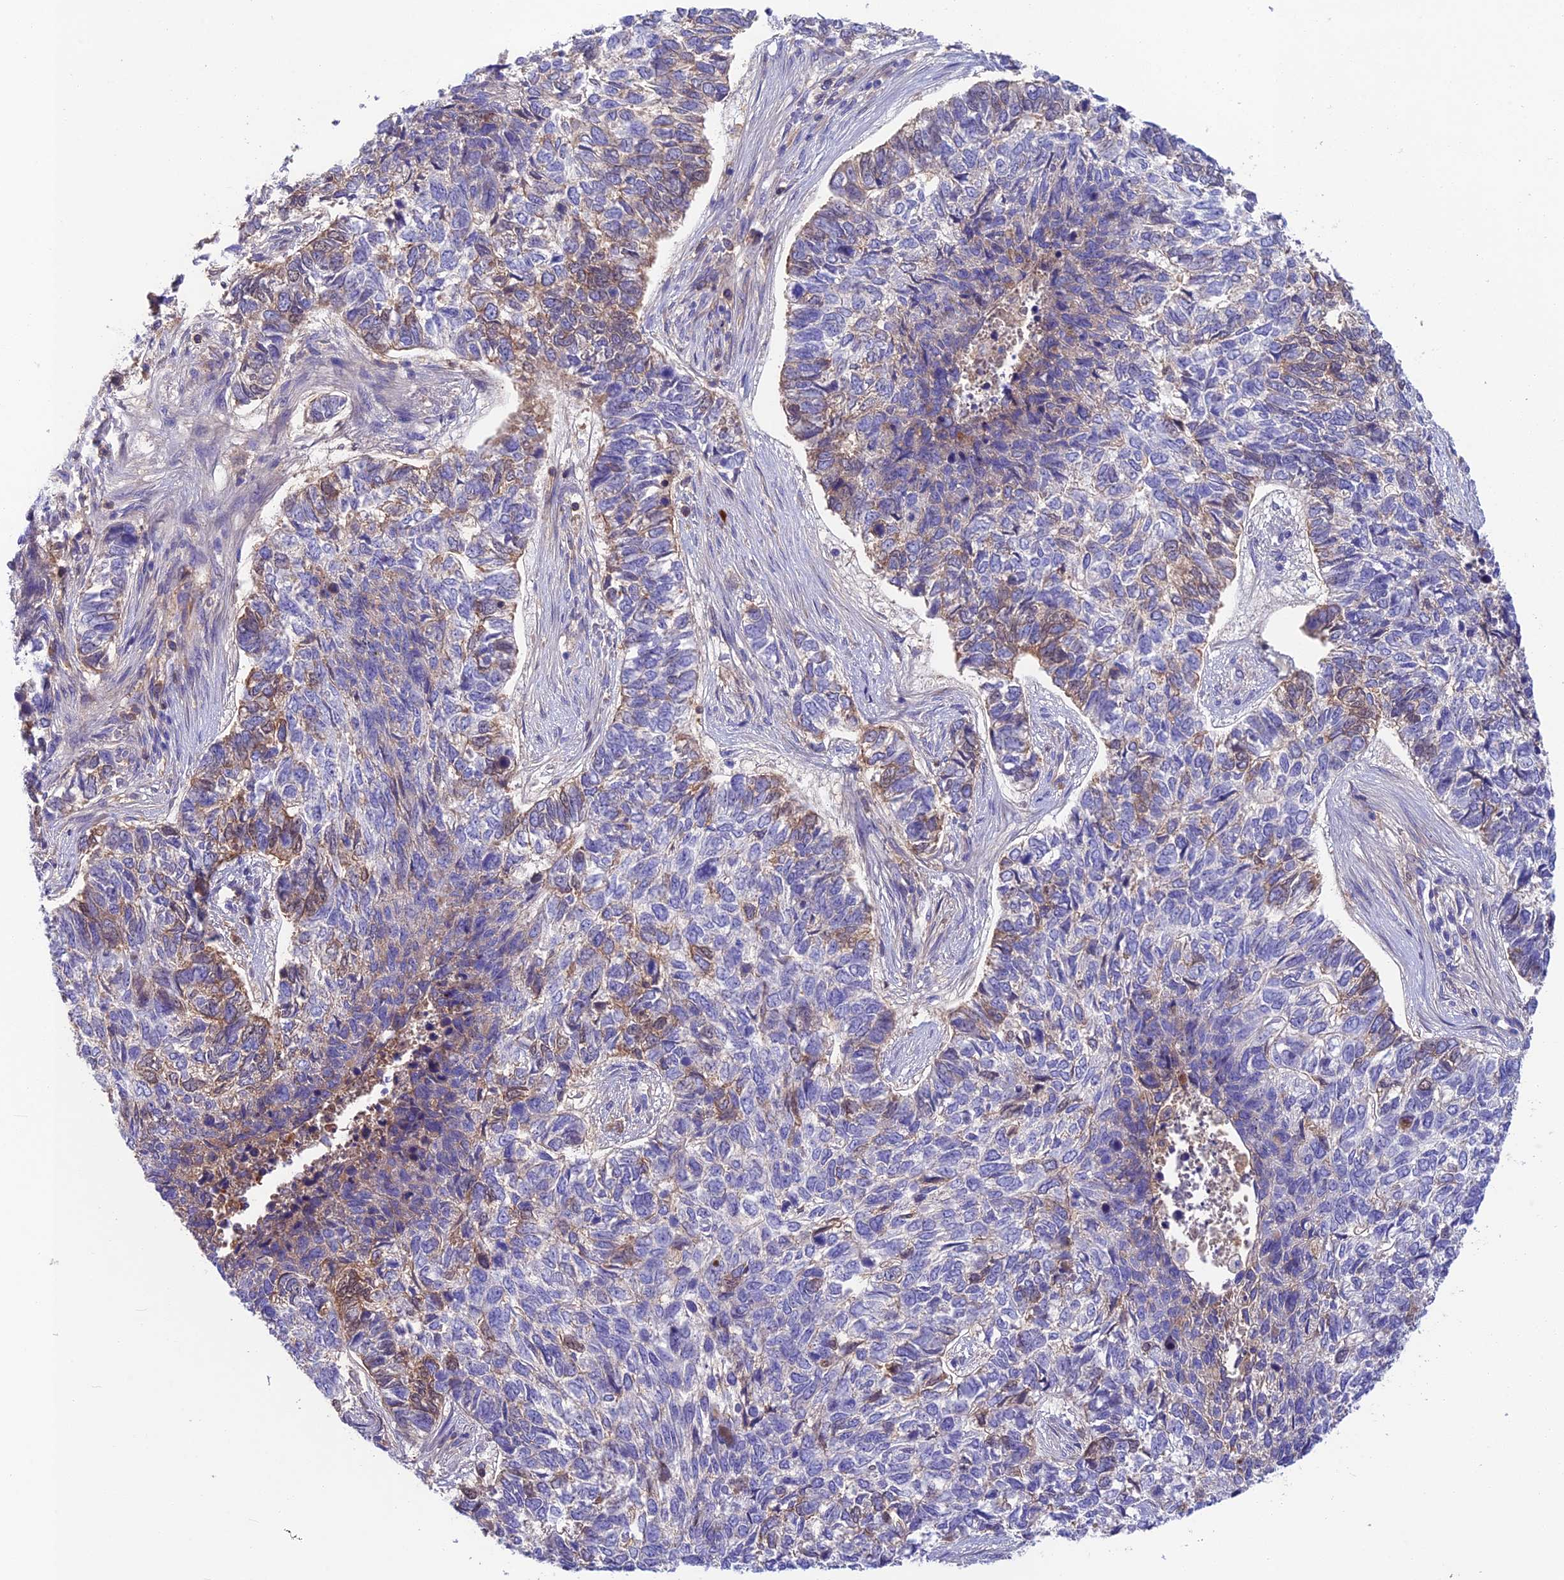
{"staining": {"intensity": "moderate", "quantity": "<25%", "location": "cytoplasmic/membranous"}, "tissue": "skin cancer", "cell_type": "Tumor cells", "image_type": "cancer", "snomed": [{"axis": "morphology", "description": "Basal cell carcinoma"}, {"axis": "topography", "description": "Skin"}], "caption": "Brown immunohistochemical staining in skin basal cell carcinoma reveals moderate cytoplasmic/membranous expression in approximately <25% of tumor cells.", "gene": "SNAP91", "patient": {"sex": "female", "age": 65}}